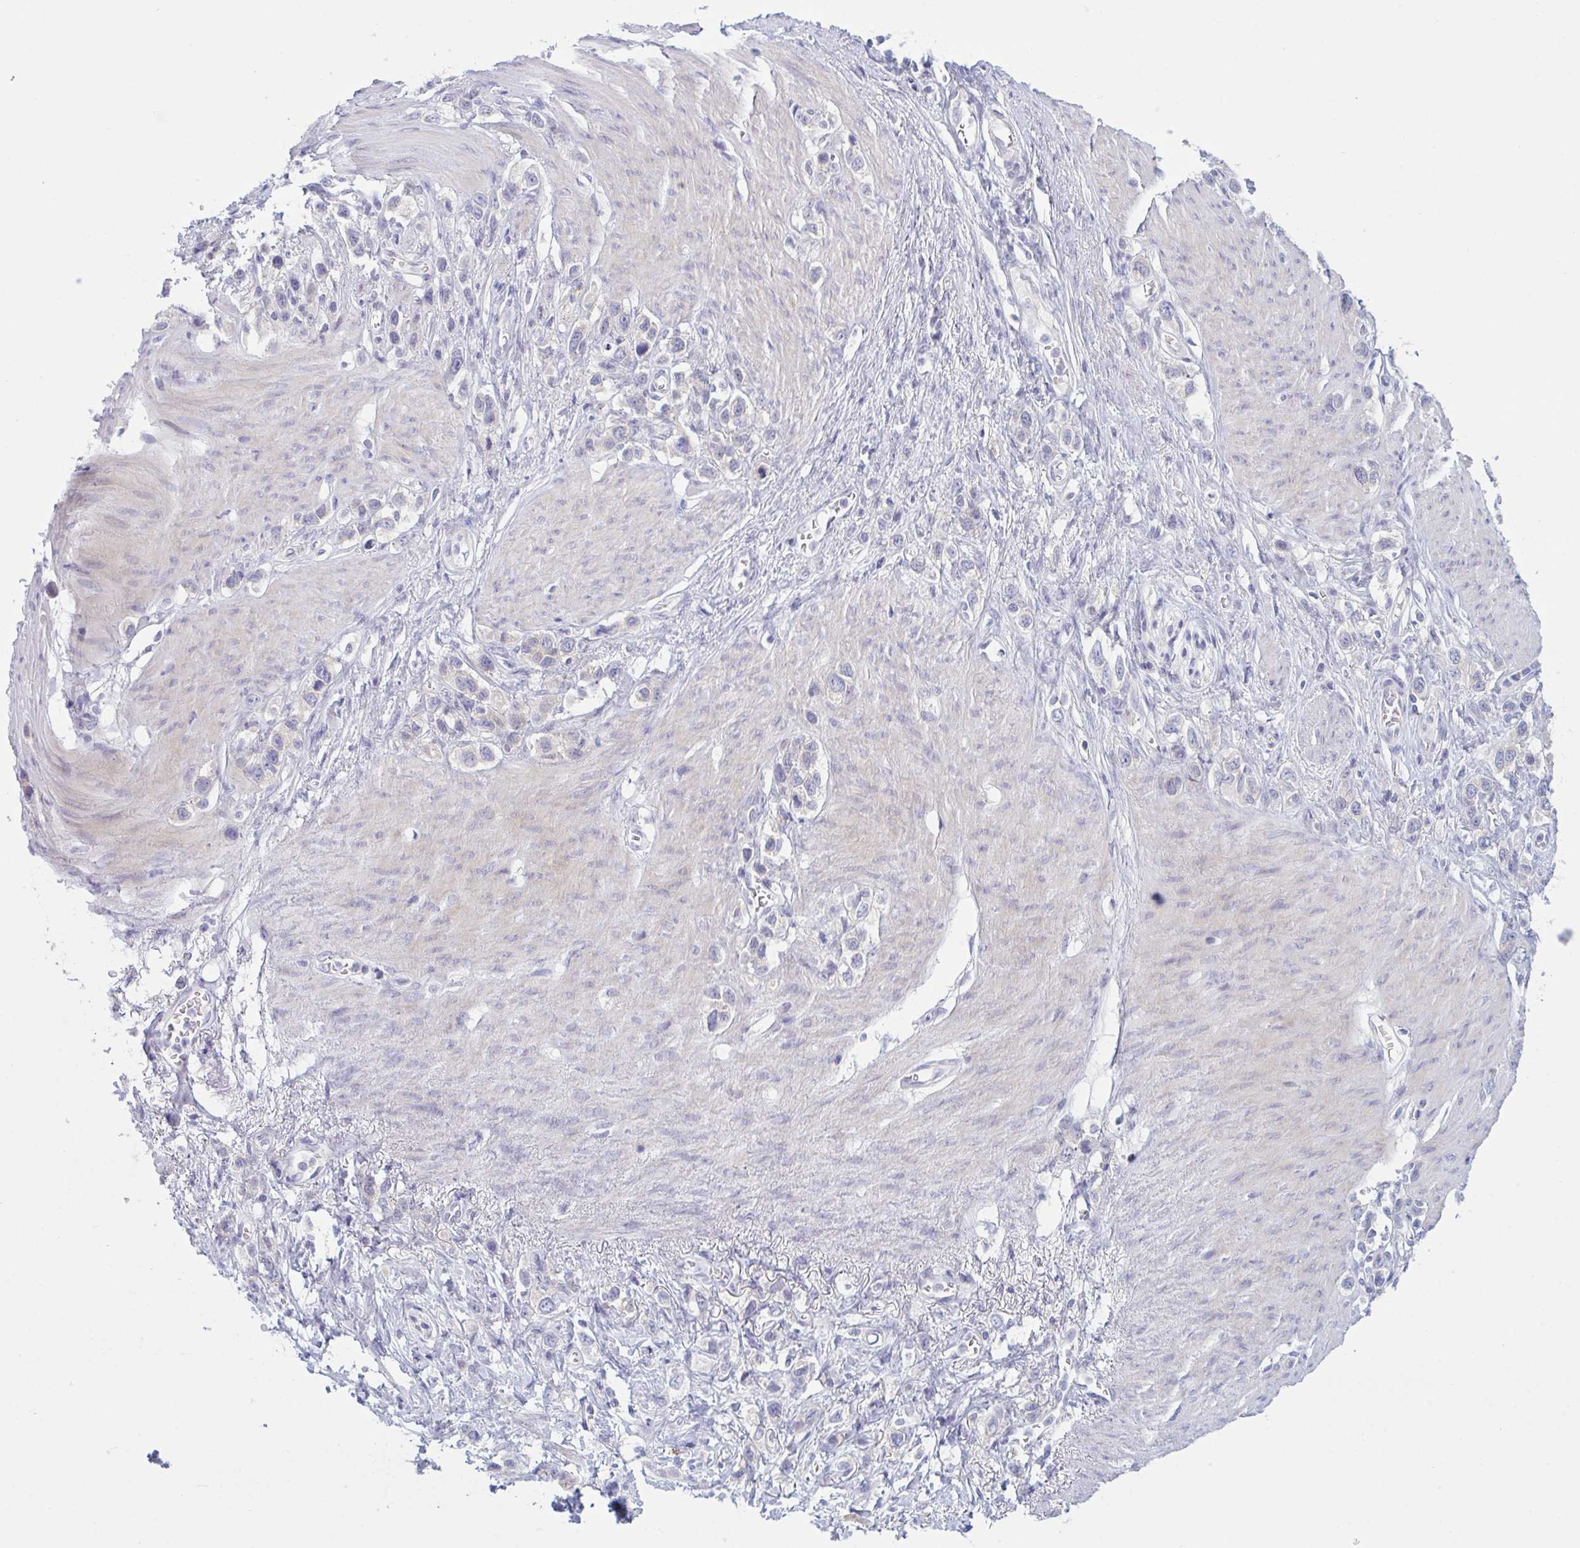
{"staining": {"intensity": "negative", "quantity": "none", "location": "none"}, "tissue": "stomach cancer", "cell_type": "Tumor cells", "image_type": "cancer", "snomed": [{"axis": "morphology", "description": "Adenocarcinoma, NOS"}, {"axis": "topography", "description": "Stomach"}], "caption": "A photomicrograph of human stomach adenocarcinoma is negative for staining in tumor cells.", "gene": "NAA30", "patient": {"sex": "female", "age": 65}}